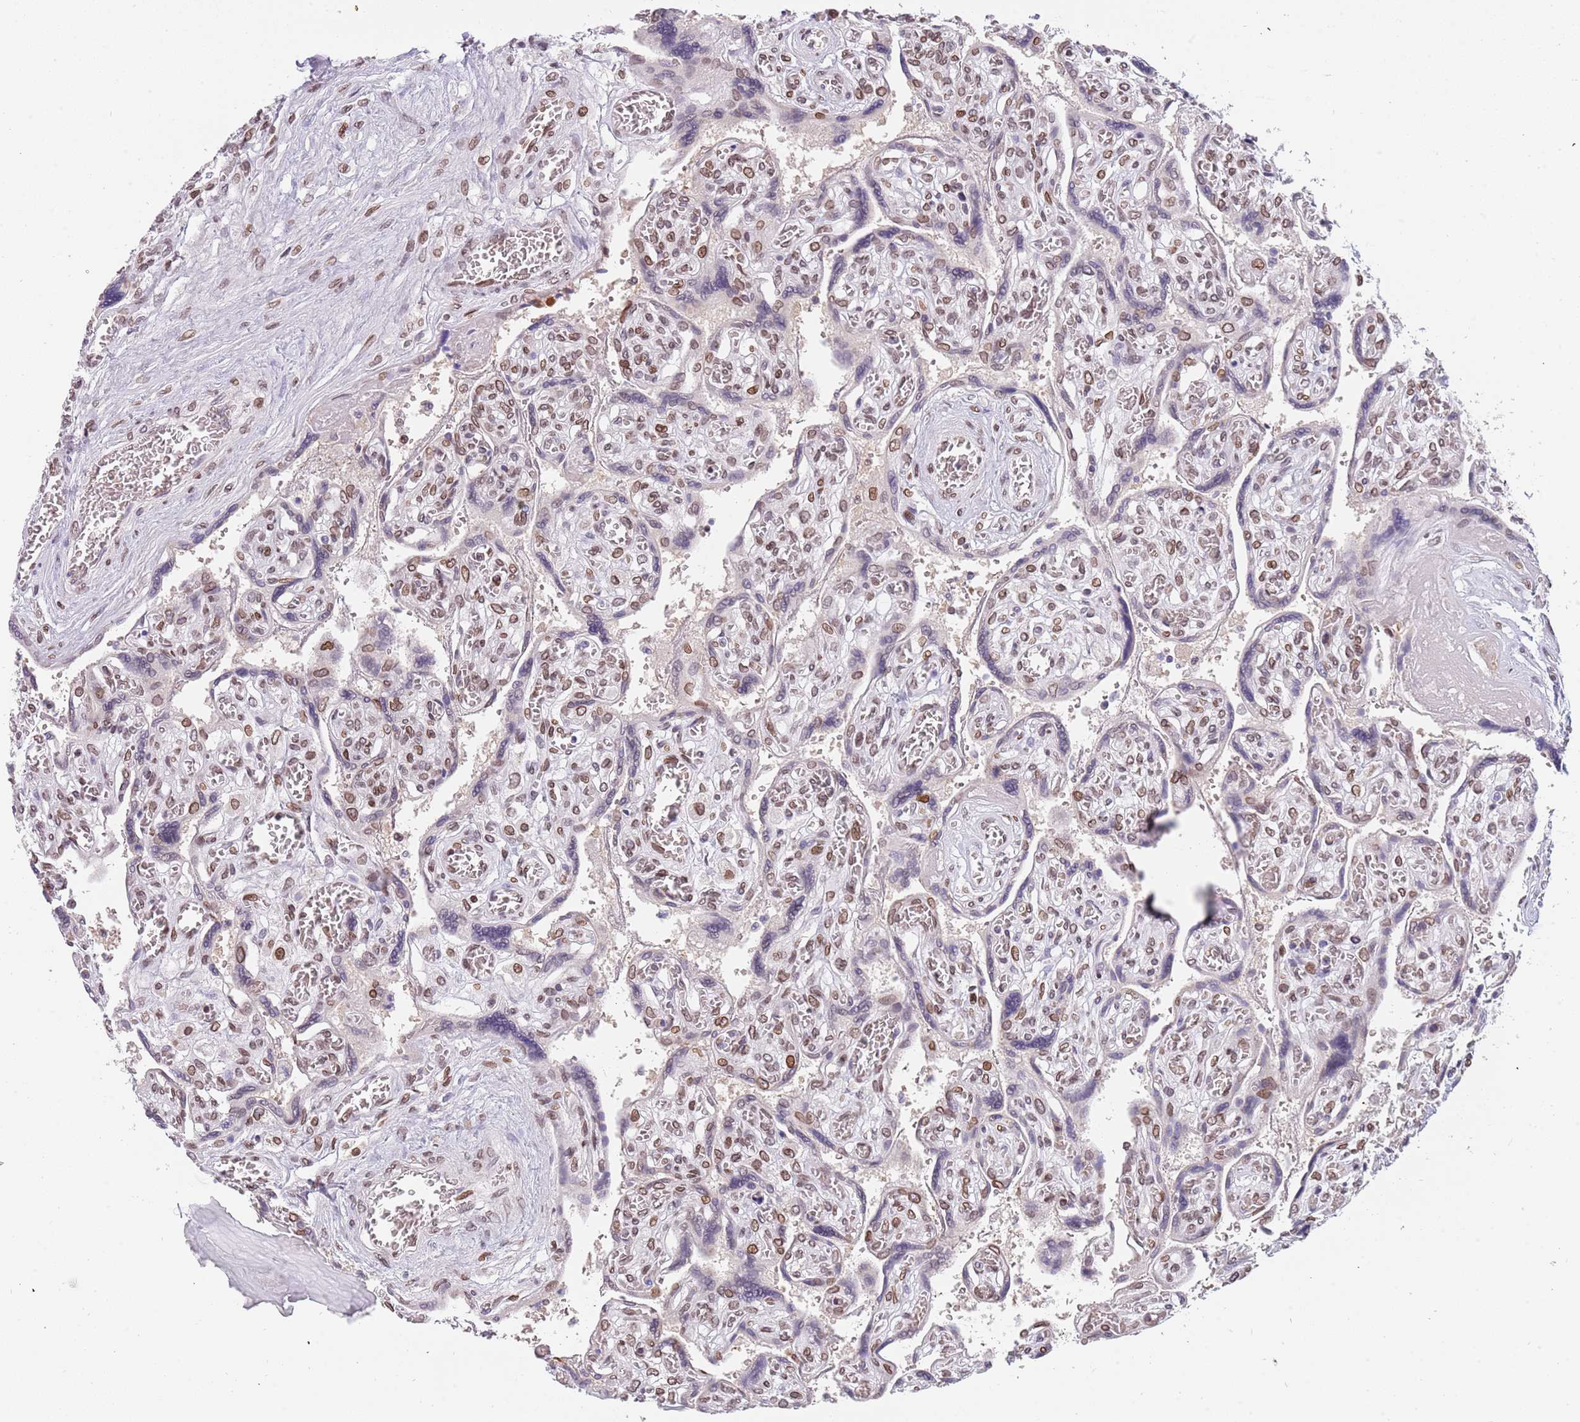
{"staining": {"intensity": "moderate", "quantity": ">75%", "location": "cytoplasmic/membranous,nuclear"}, "tissue": "placenta", "cell_type": "Decidual cells", "image_type": "normal", "snomed": [{"axis": "morphology", "description": "Normal tissue, NOS"}, {"axis": "topography", "description": "Placenta"}], "caption": "Brown immunohistochemical staining in unremarkable human placenta shows moderate cytoplasmic/membranous,nuclear expression in about >75% of decidual cells. (DAB (3,3'-diaminobenzidine) IHC, brown staining for protein, blue staining for nuclei).", "gene": "KLHDC2", "patient": {"sex": "female", "age": 39}}